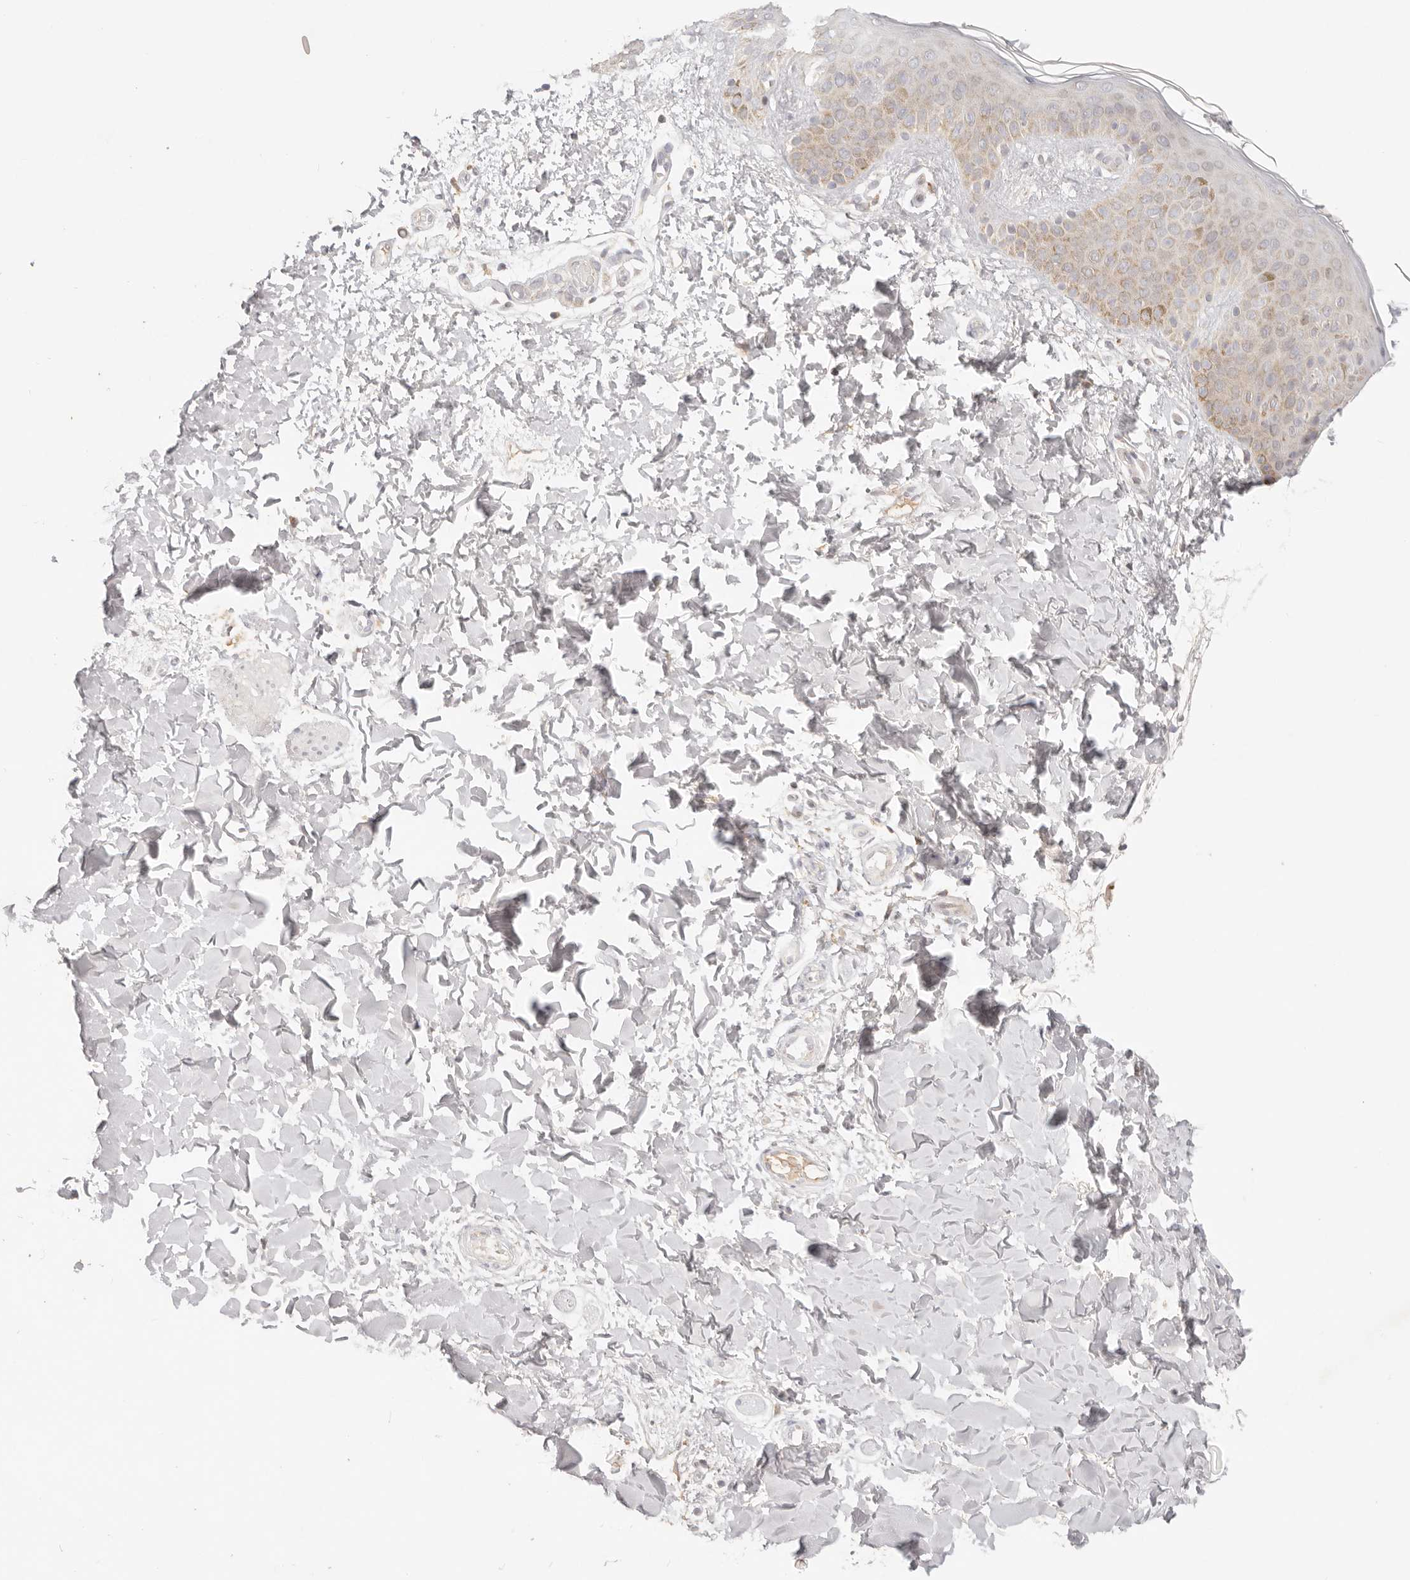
{"staining": {"intensity": "negative", "quantity": "none", "location": "none"}, "tissue": "skin", "cell_type": "Fibroblasts", "image_type": "normal", "snomed": [{"axis": "morphology", "description": "Normal tissue, NOS"}, {"axis": "morphology", "description": "Neoplasm, benign, NOS"}, {"axis": "topography", "description": "Skin"}, {"axis": "topography", "description": "Soft tissue"}], "caption": "DAB immunohistochemical staining of benign human skin shows no significant positivity in fibroblasts.", "gene": "COA6", "patient": {"sex": "male", "age": 26}}